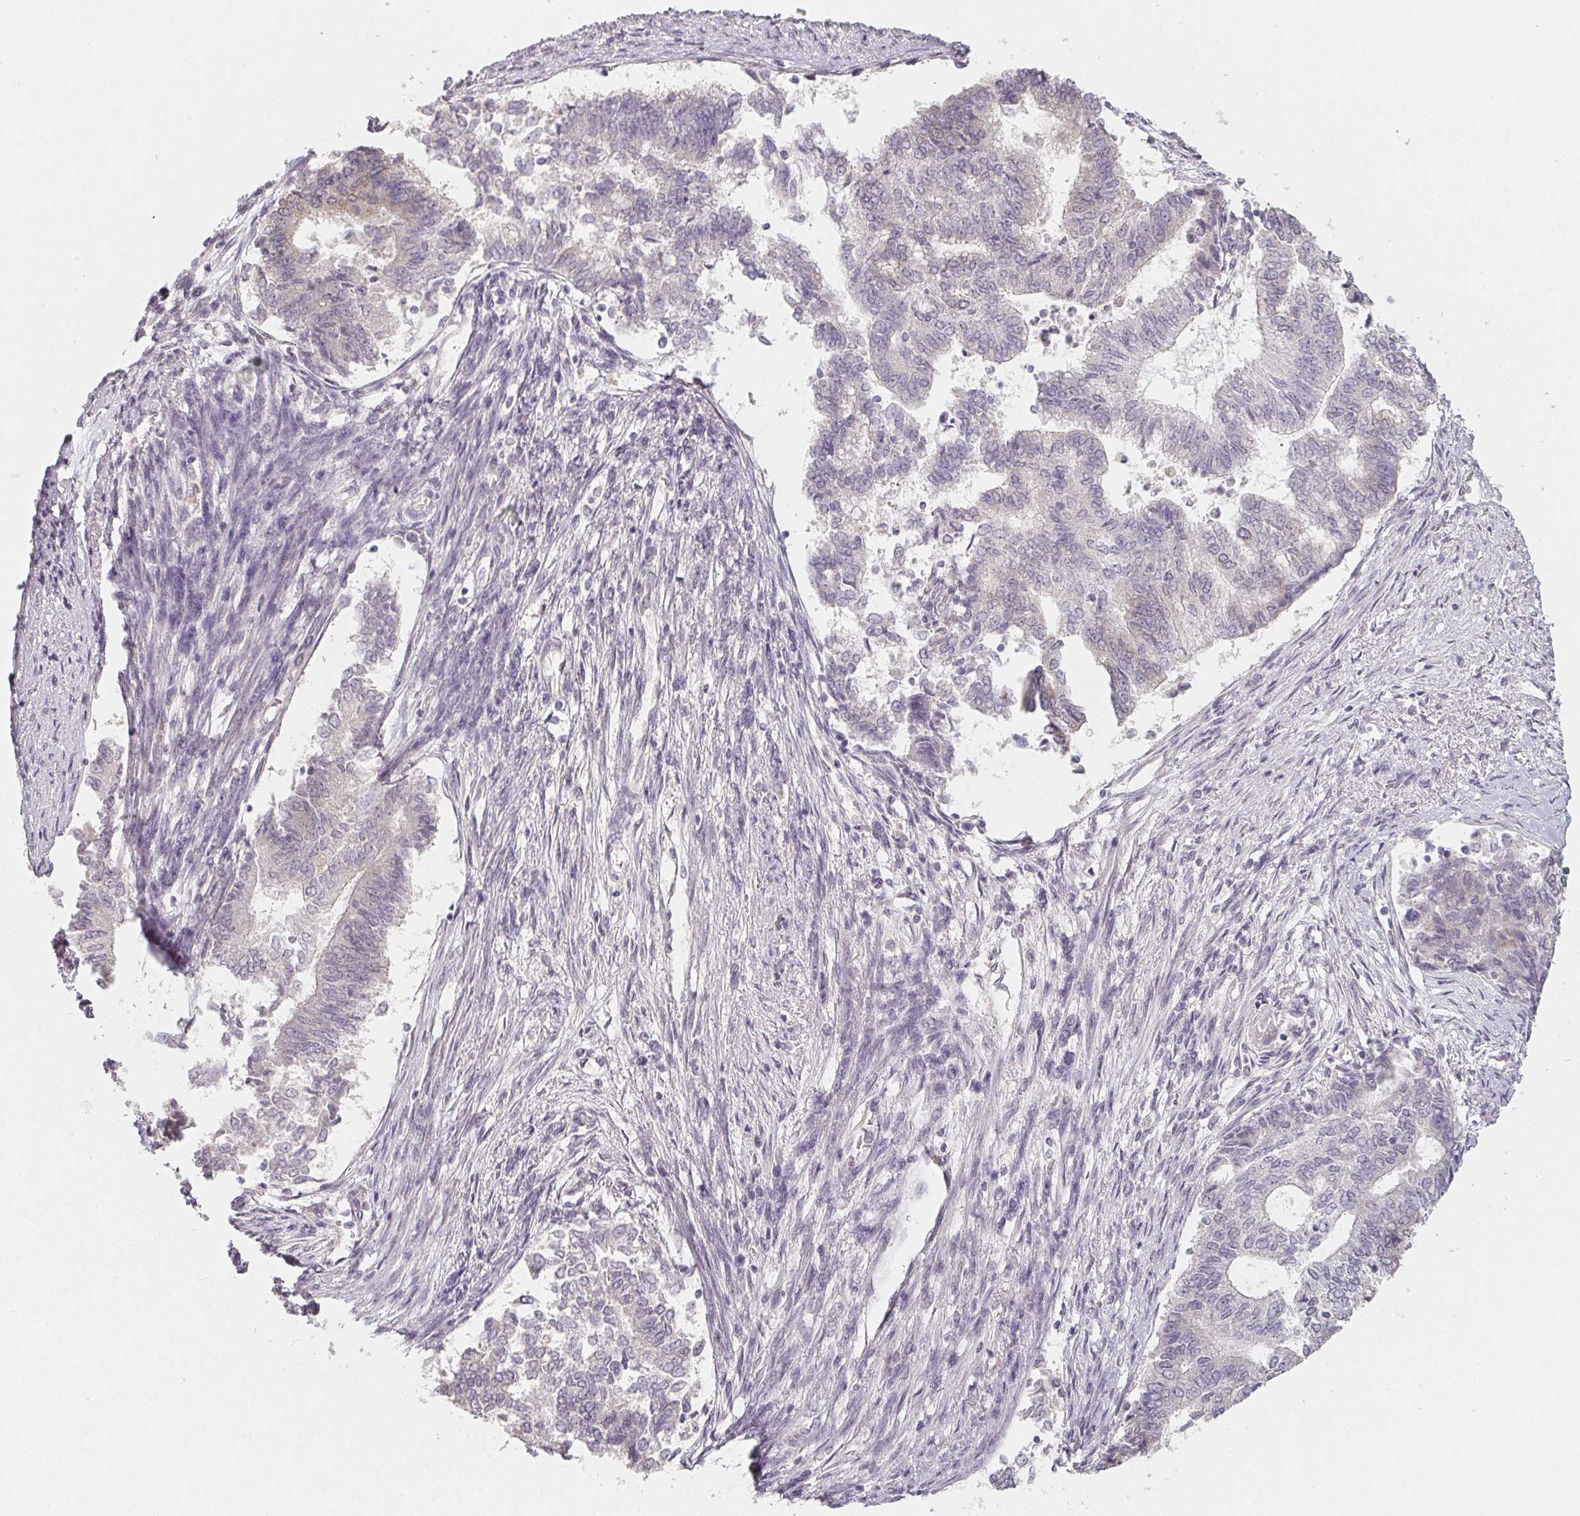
{"staining": {"intensity": "moderate", "quantity": "<25%", "location": "cytoplasmic/membranous"}, "tissue": "endometrial cancer", "cell_type": "Tumor cells", "image_type": "cancer", "snomed": [{"axis": "morphology", "description": "Adenocarcinoma, NOS"}, {"axis": "topography", "description": "Endometrium"}], "caption": "Protein expression analysis of endometrial adenocarcinoma displays moderate cytoplasmic/membranous positivity in approximately <25% of tumor cells.", "gene": "SOAT1", "patient": {"sex": "female", "age": 65}}